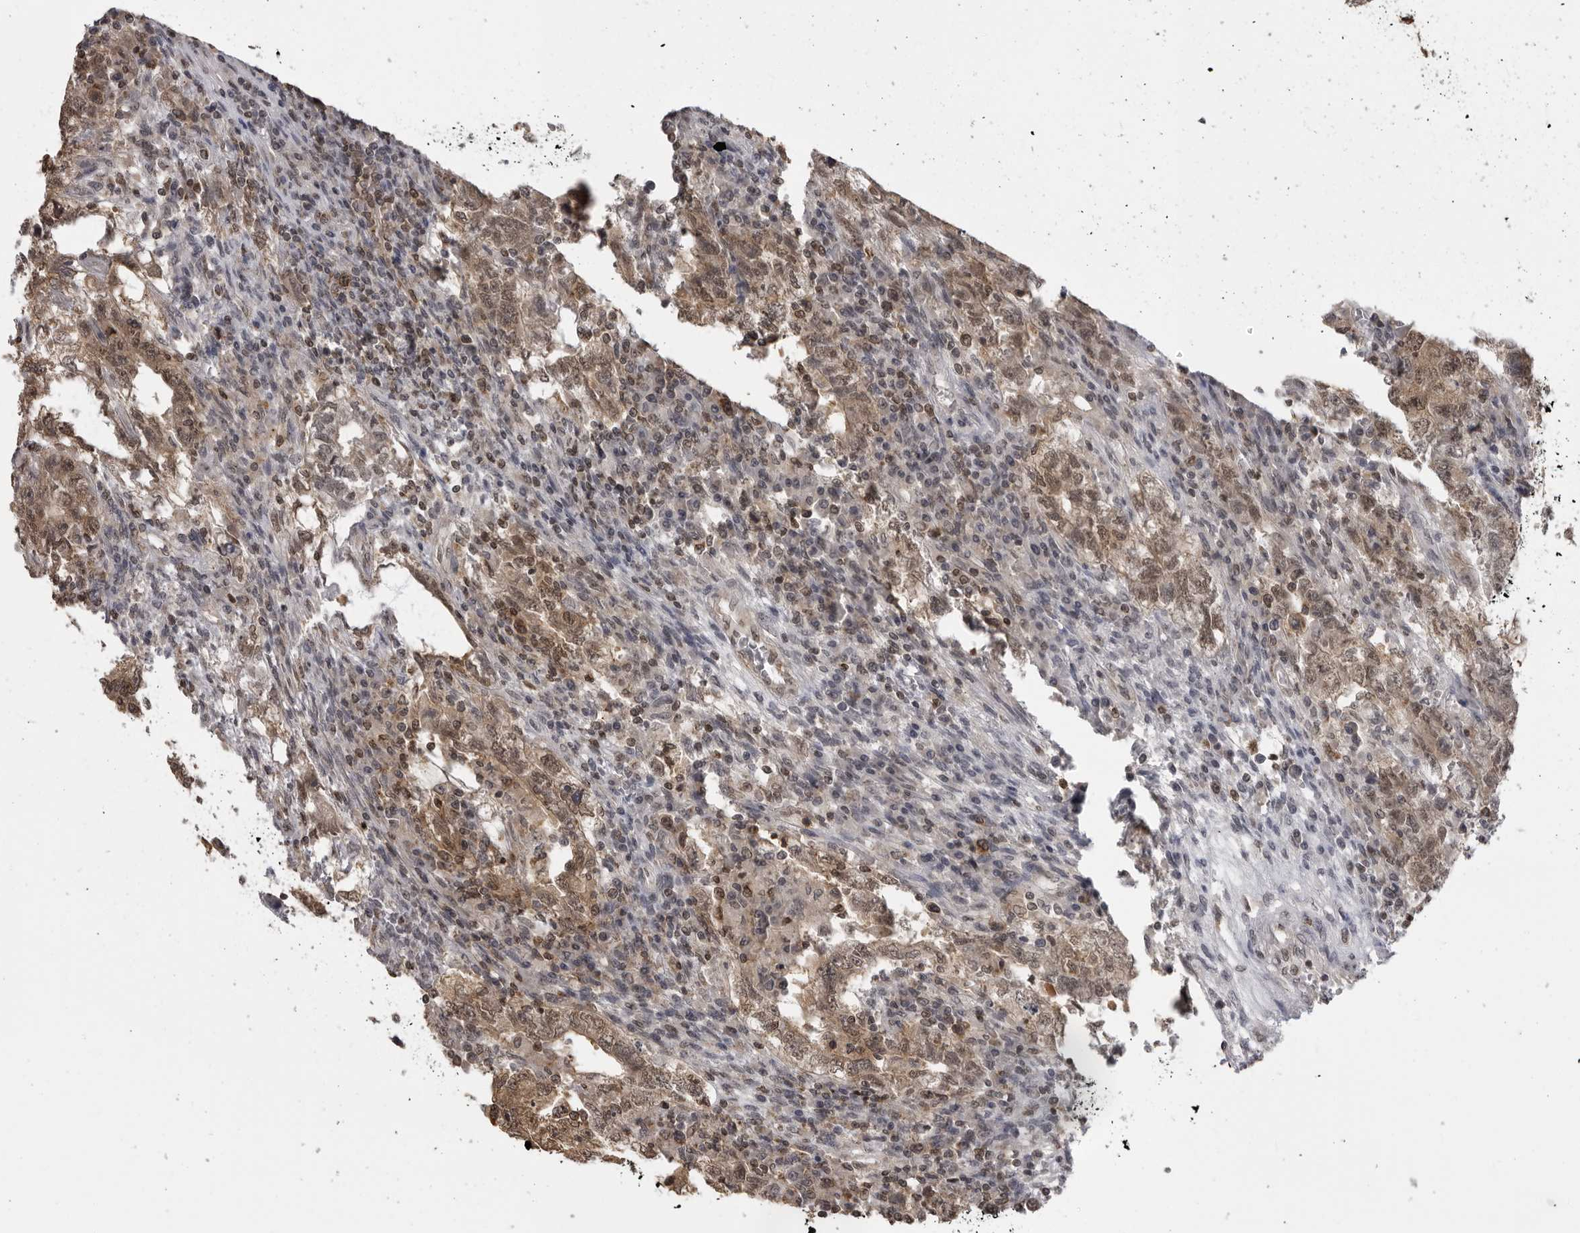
{"staining": {"intensity": "moderate", "quantity": ">75%", "location": "cytoplasmic/membranous,nuclear"}, "tissue": "testis cancer", "cell_type": "Tumor cells", "image_type": "cancer", "snomed": [{"axis": "morphology", "description": "Carcinoma, Embryonal, NOS"}, {"axis": "topography", "description": "Testis"}], "caption": "This is an image of immunohistochemistry staining of embryonal carcinoma (testis), which shows moderate expression in the cytoplasmic/membranous and nuclear of tumor cells.", "gene": "PDCL3", "patient": {"sex": "male", "age": 36}}